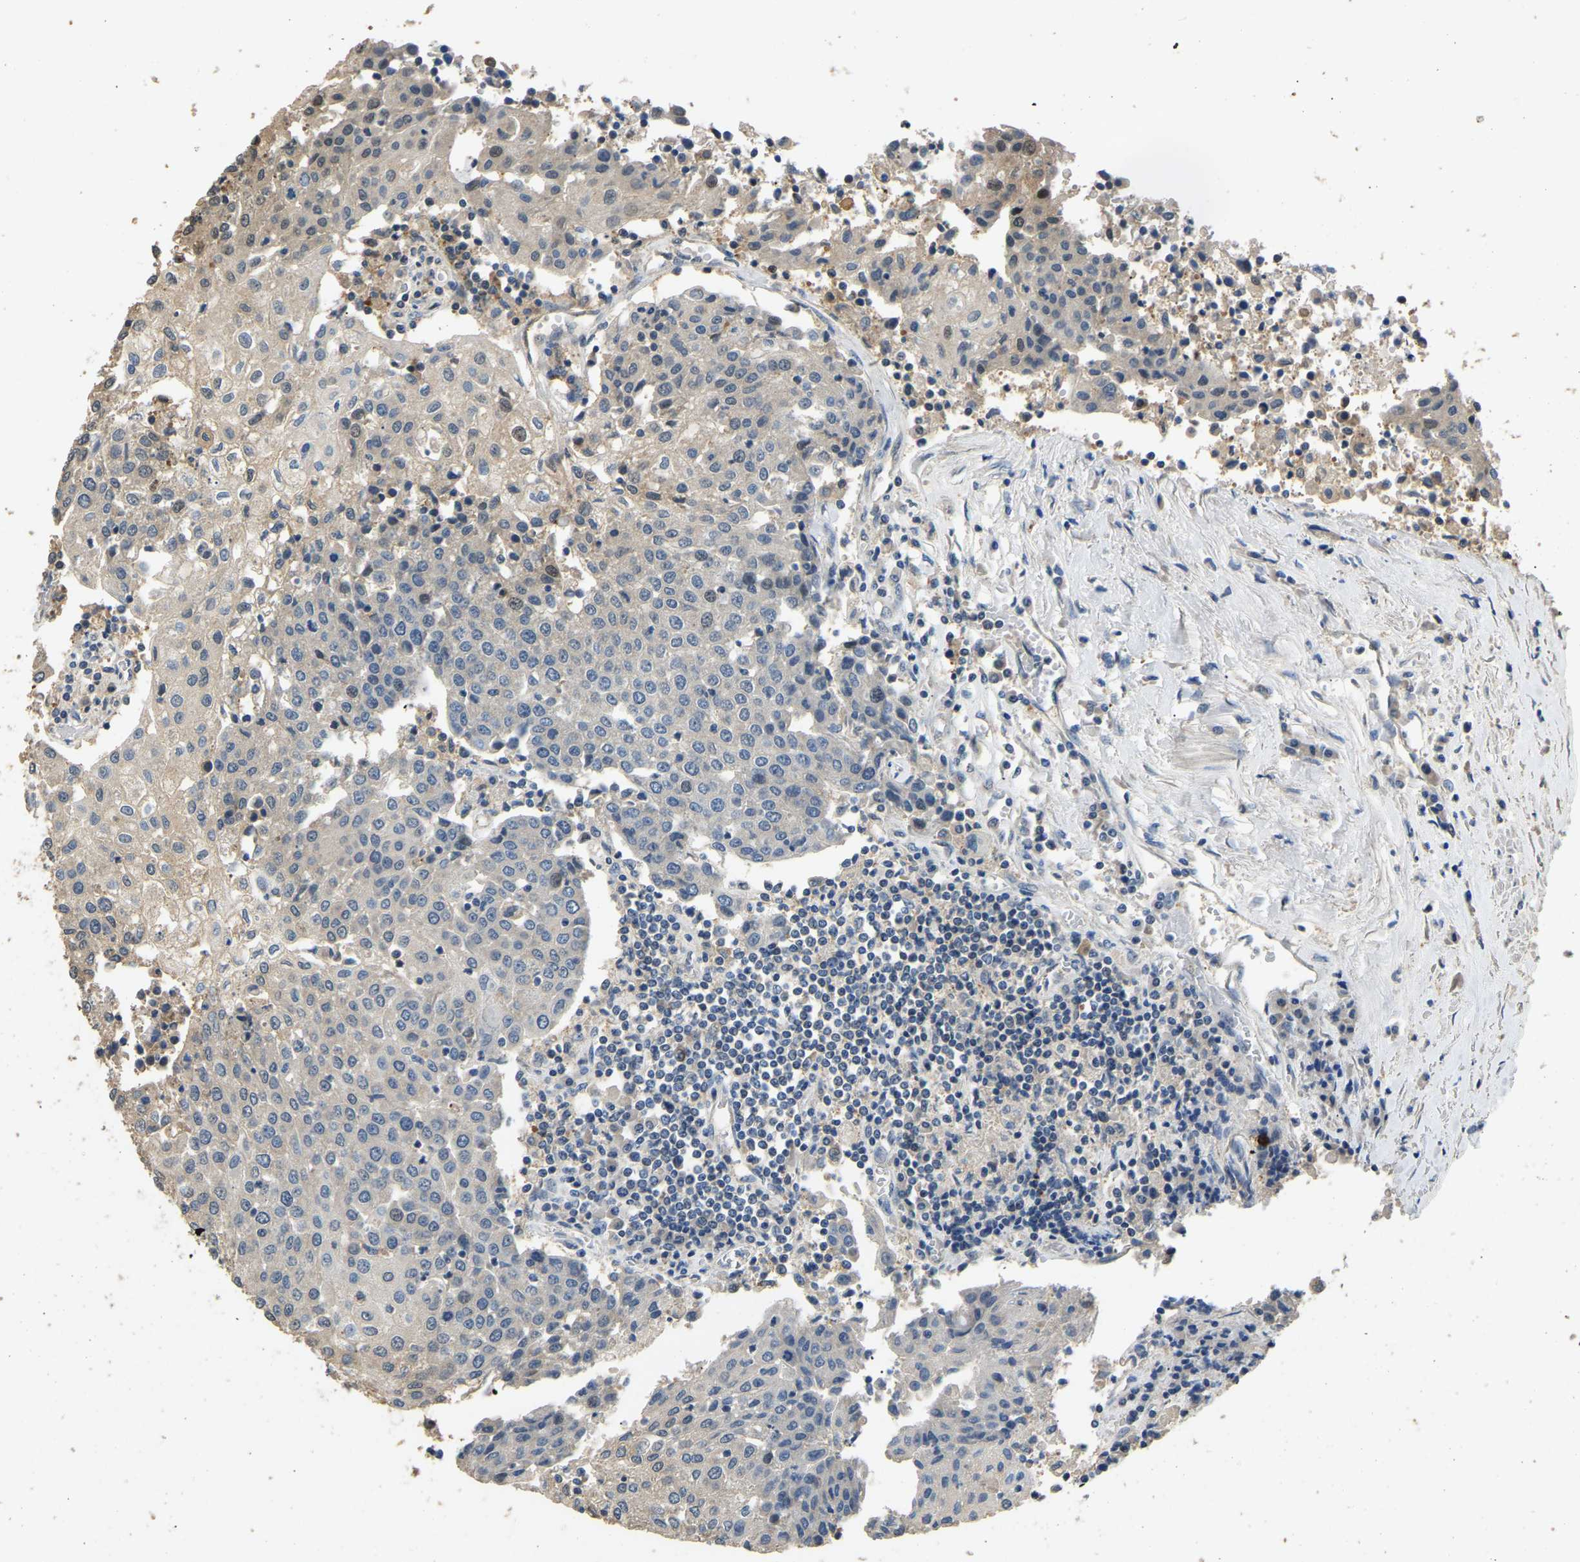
{"staining": {"intensity": "negative", "quantity": "none", "location": "none"}, "tissue": "urothelial cancer", "cell_type": "Tumor cells", "image_type": "cancer", "snomed": [{"axis": "morphology", "description": "Urothelial carcinoma, High grade"}, {"axis": "topography", "description": "Urinary bladder"}], "caption": "IHC of urothelial cancer exhibits no staining in tumor cells.", "gene": "TUFM", "patient": {"sex": "female", "age": 85}}